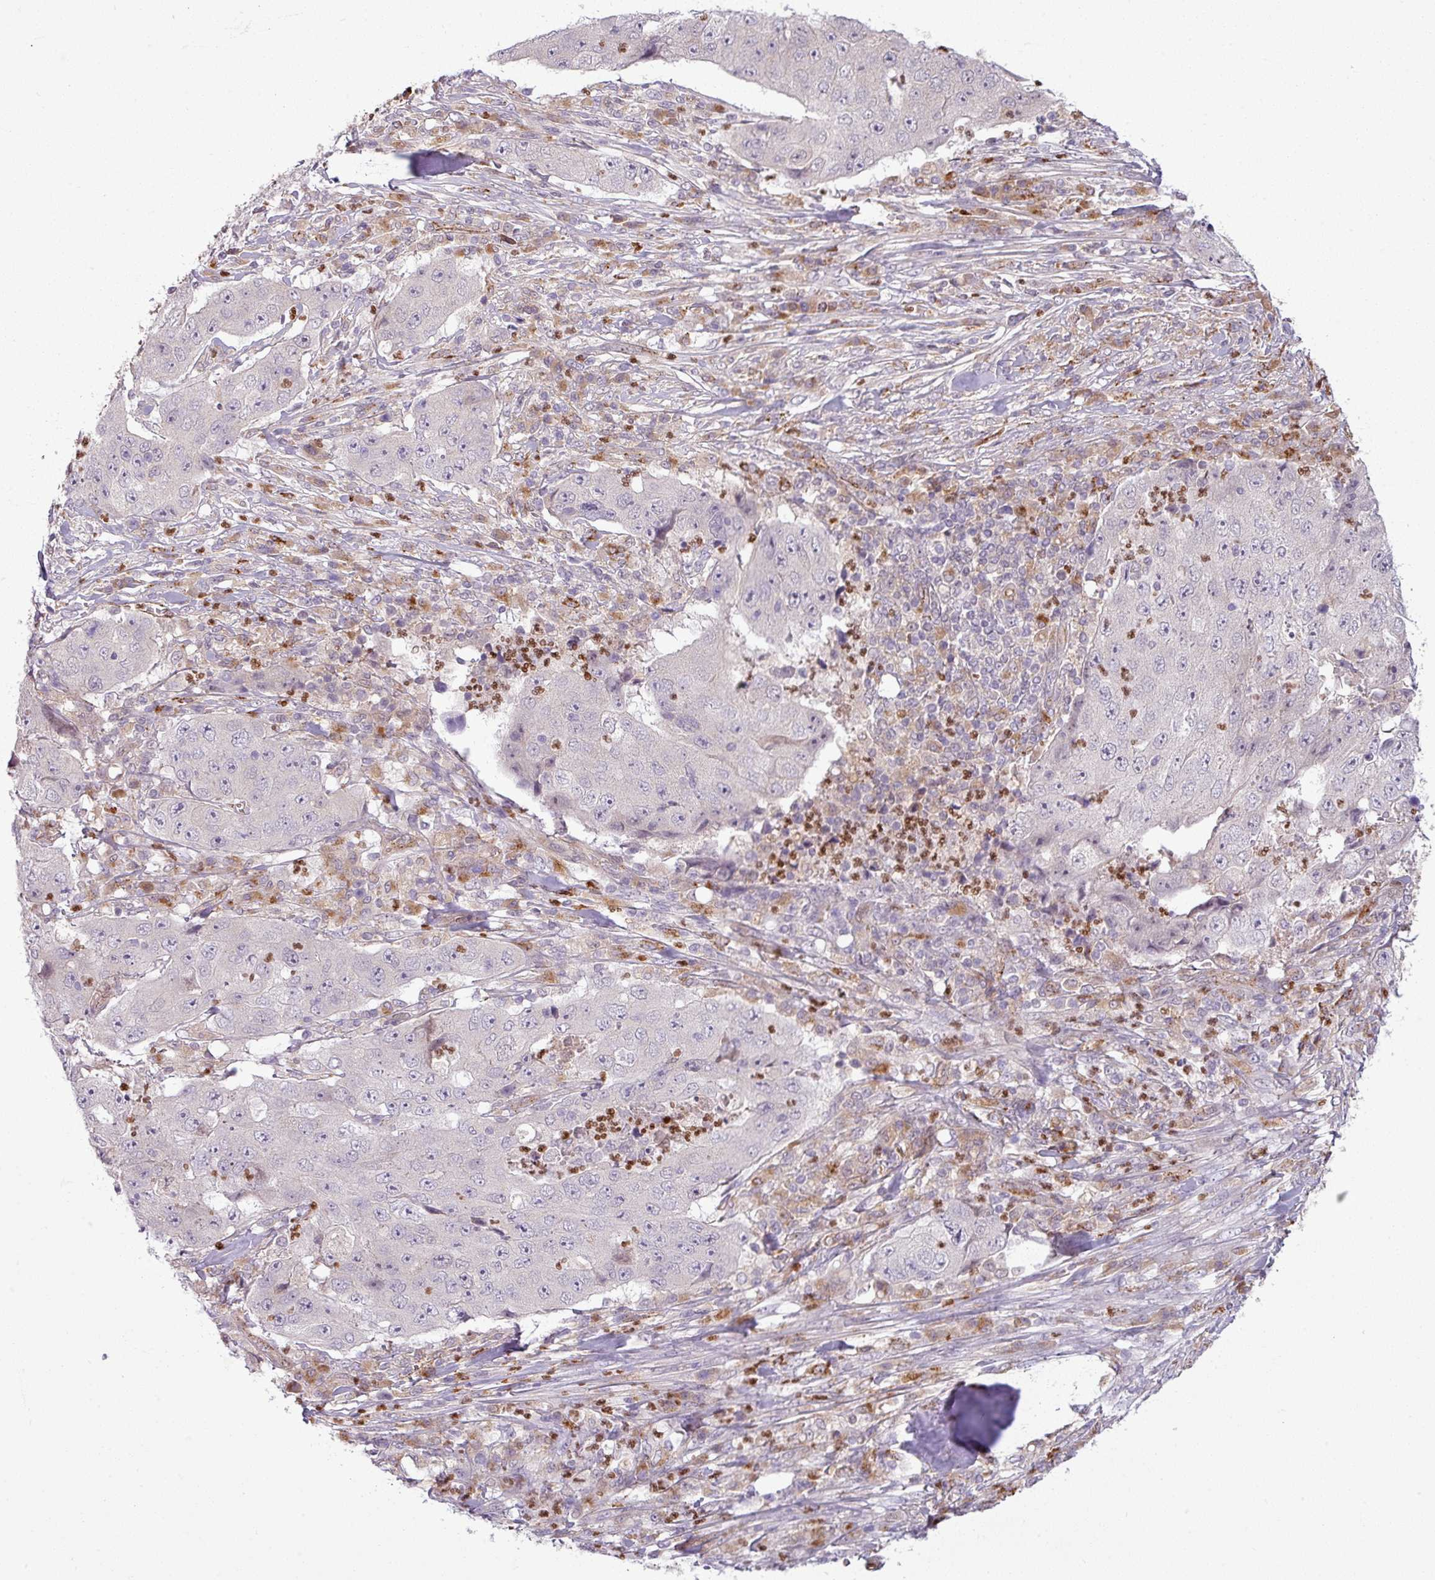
{"staining": {"intensity": "negative", "quantity": "none", "location": "none"}, "tissue": "lung cancer", "cell_type": "Tumor cells", "image_type": "cancer", "snomed": [{"axis": "morphology", "description": "Squamous cell carcinoma, NOS"}, {"axis": "topography", "description": "Lung"}], "caption": "The IHC micrograph has no significant expression in tumor cells of lung cancer tissue.", "gene": "CCDC144A", "patient": {"sex": "male", "age": 64}}